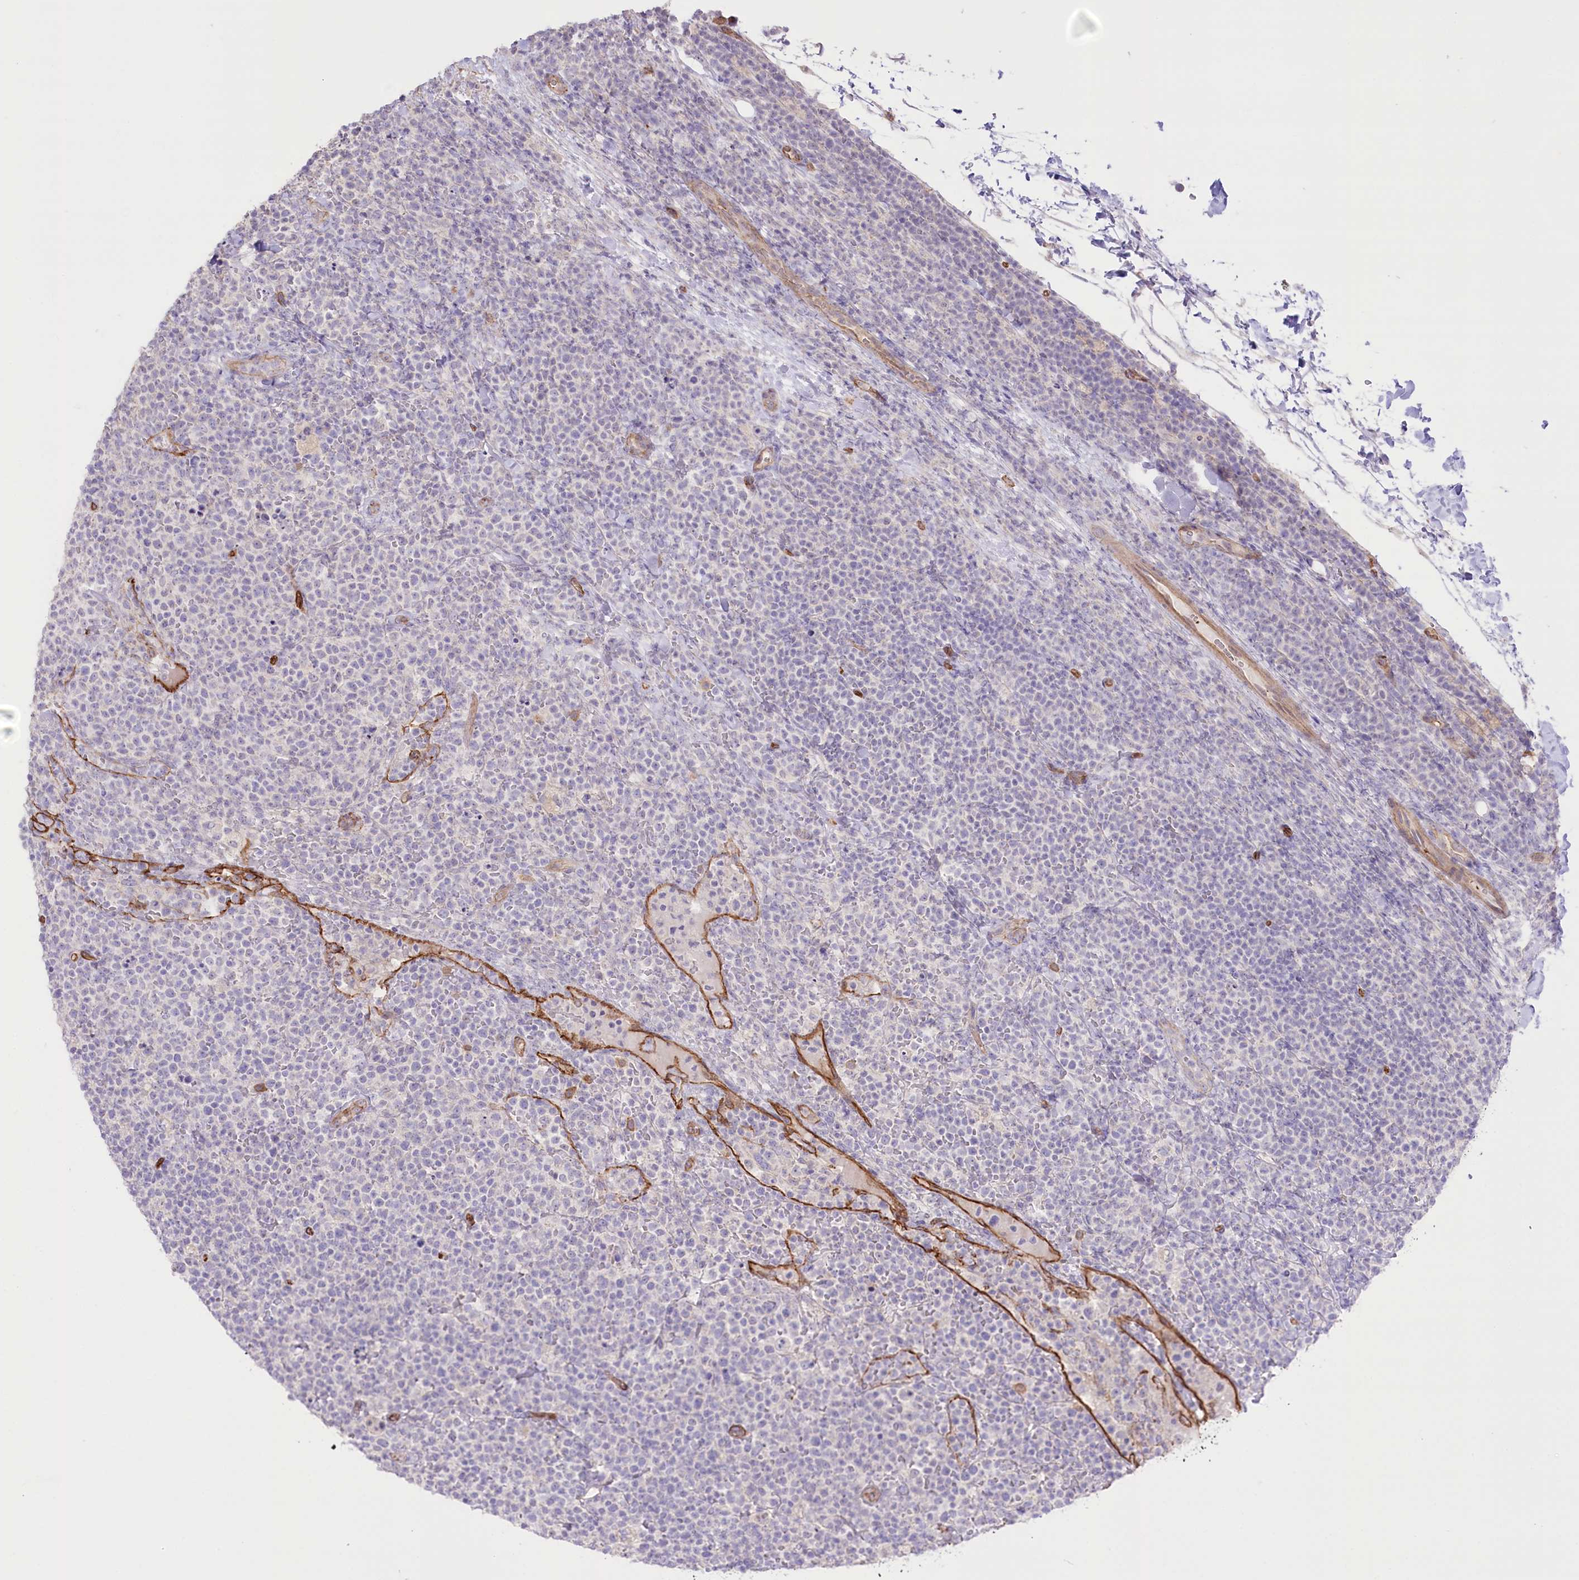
{"staining": {"intensity": "negative", "quantity": "none", "location": "none"}, "tissue": "lymphoma", "cell_type": "Tumor cells", "image_type": "cancer", "snomed": [{"axis": "morphology", "description": "Malignant lymphoma, non-Hodgkin's type, High grade"}, {"axis": "topography", "description": "Lymph node"}], "caption": "Tumor cells show no significant protein positivity in malignant lymphoma, non-Hodgkin's type (high-grade). The staining was performed using DAB (3,3'-diaminobenzidine) to visualize the protein expression in brown, while the nuclei were stained in blue with hematoxylin (Magnification: 20x).", "gene": "SLC39A10", "patient": {"sex": "male", "age": 61}}